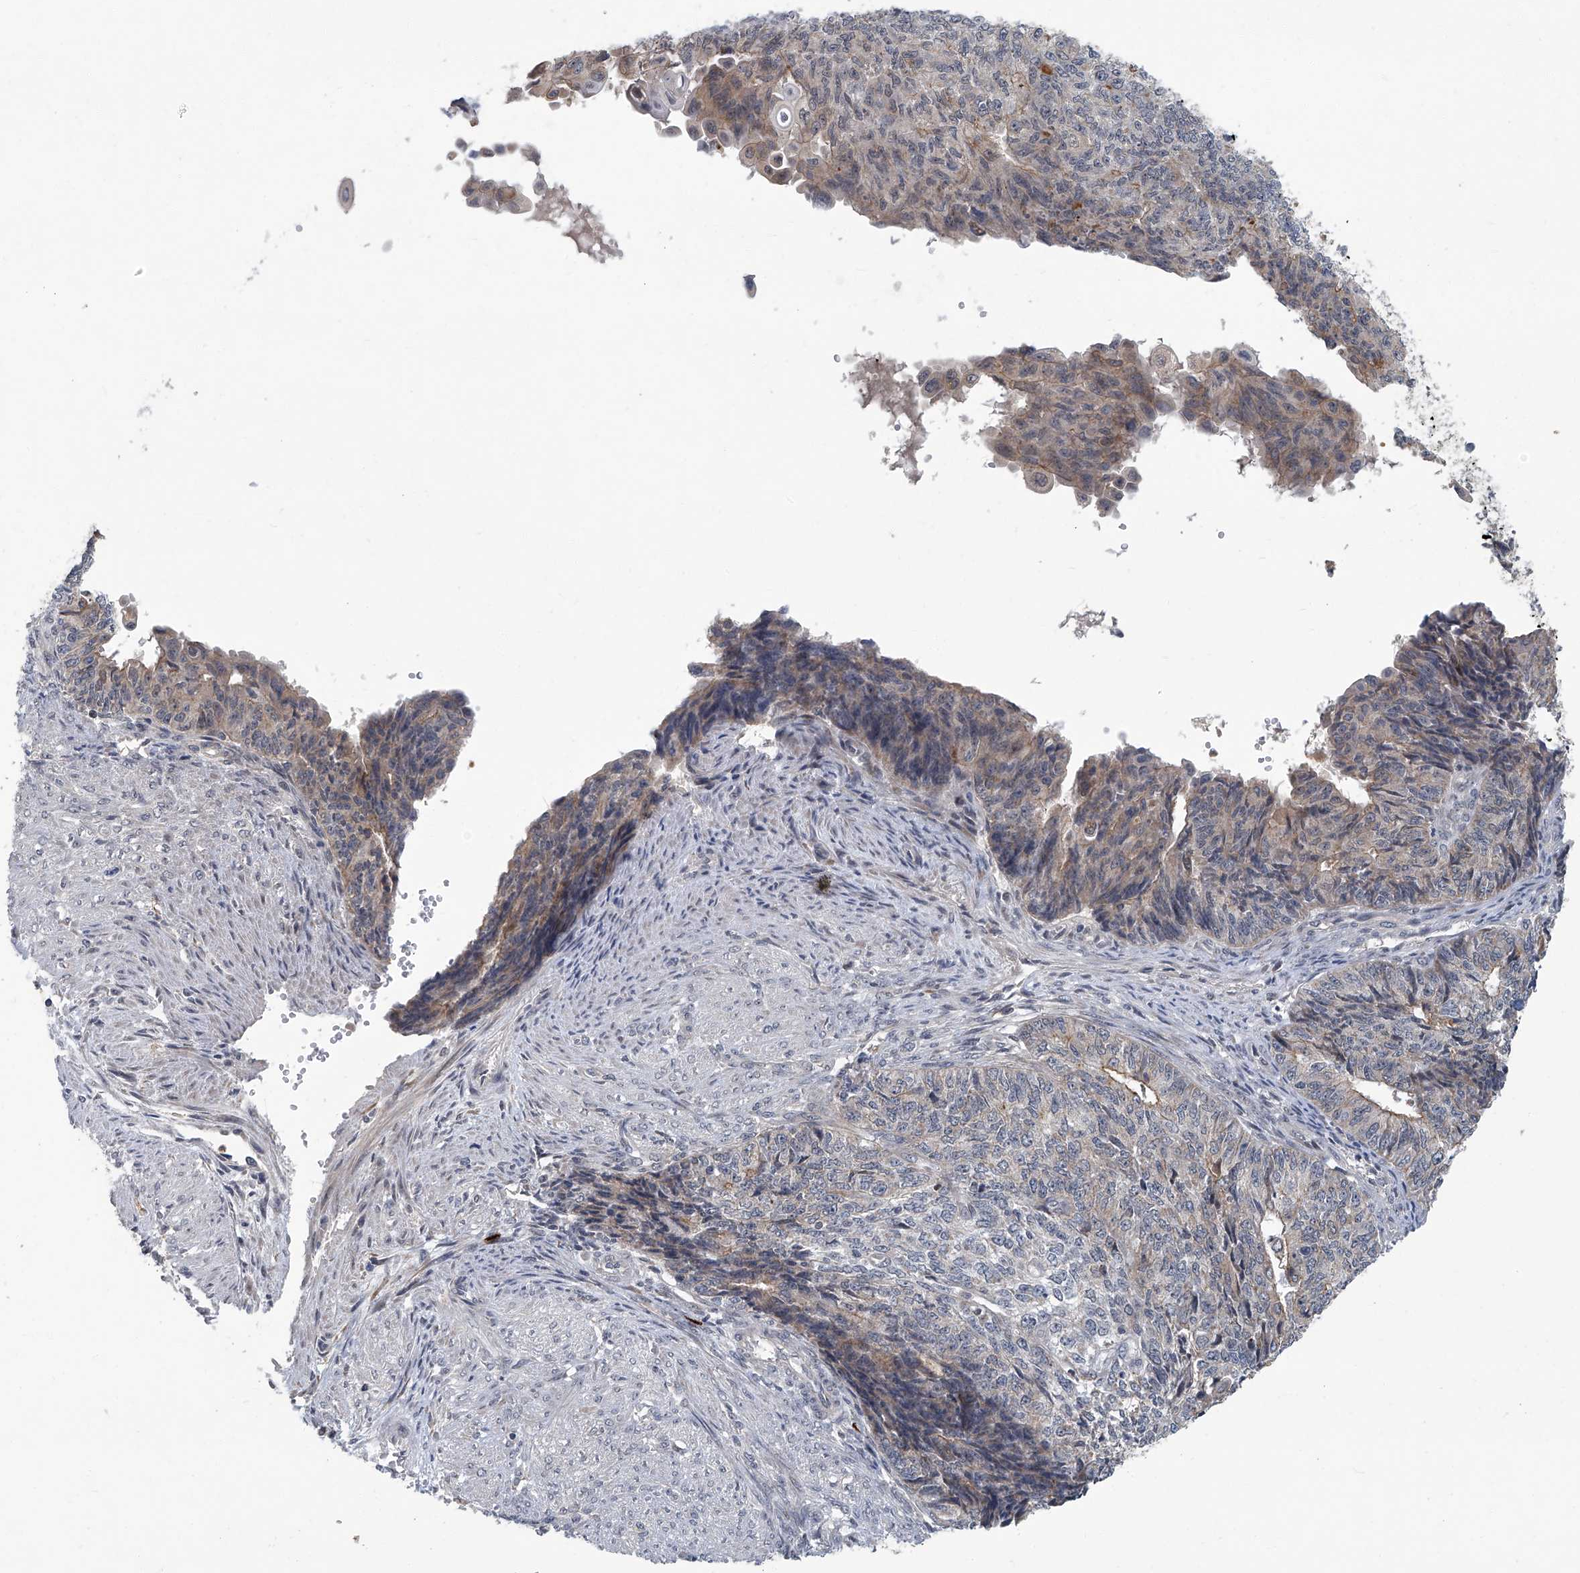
{"staining": {"intensity": "weak", "quantity": "25%-75%", "location": "cytoplasmic/membranous"}, "tissue": "endometrial cancer", "cell_type": "Tumor cells", "image_type": "cancer", "snomed": [{"axis": "morphology", "description": "Adenocarcinoma, NOS"}, {"axis": "topography", "description": "Endometrium"}], "caption": "DAB immunohistochemical staining of adenocarcinoma (endometrial) reveals weak cytoplasmic/membranous protein positivity in approximately 25%-75% of tumor cells. (DAB (3,3'-diaminobenzidine) IHC, brown staining for protein, blue staining for nuclei).", "gene": "AKNAD1", "patient": {"sex": "female", "age": 32}}